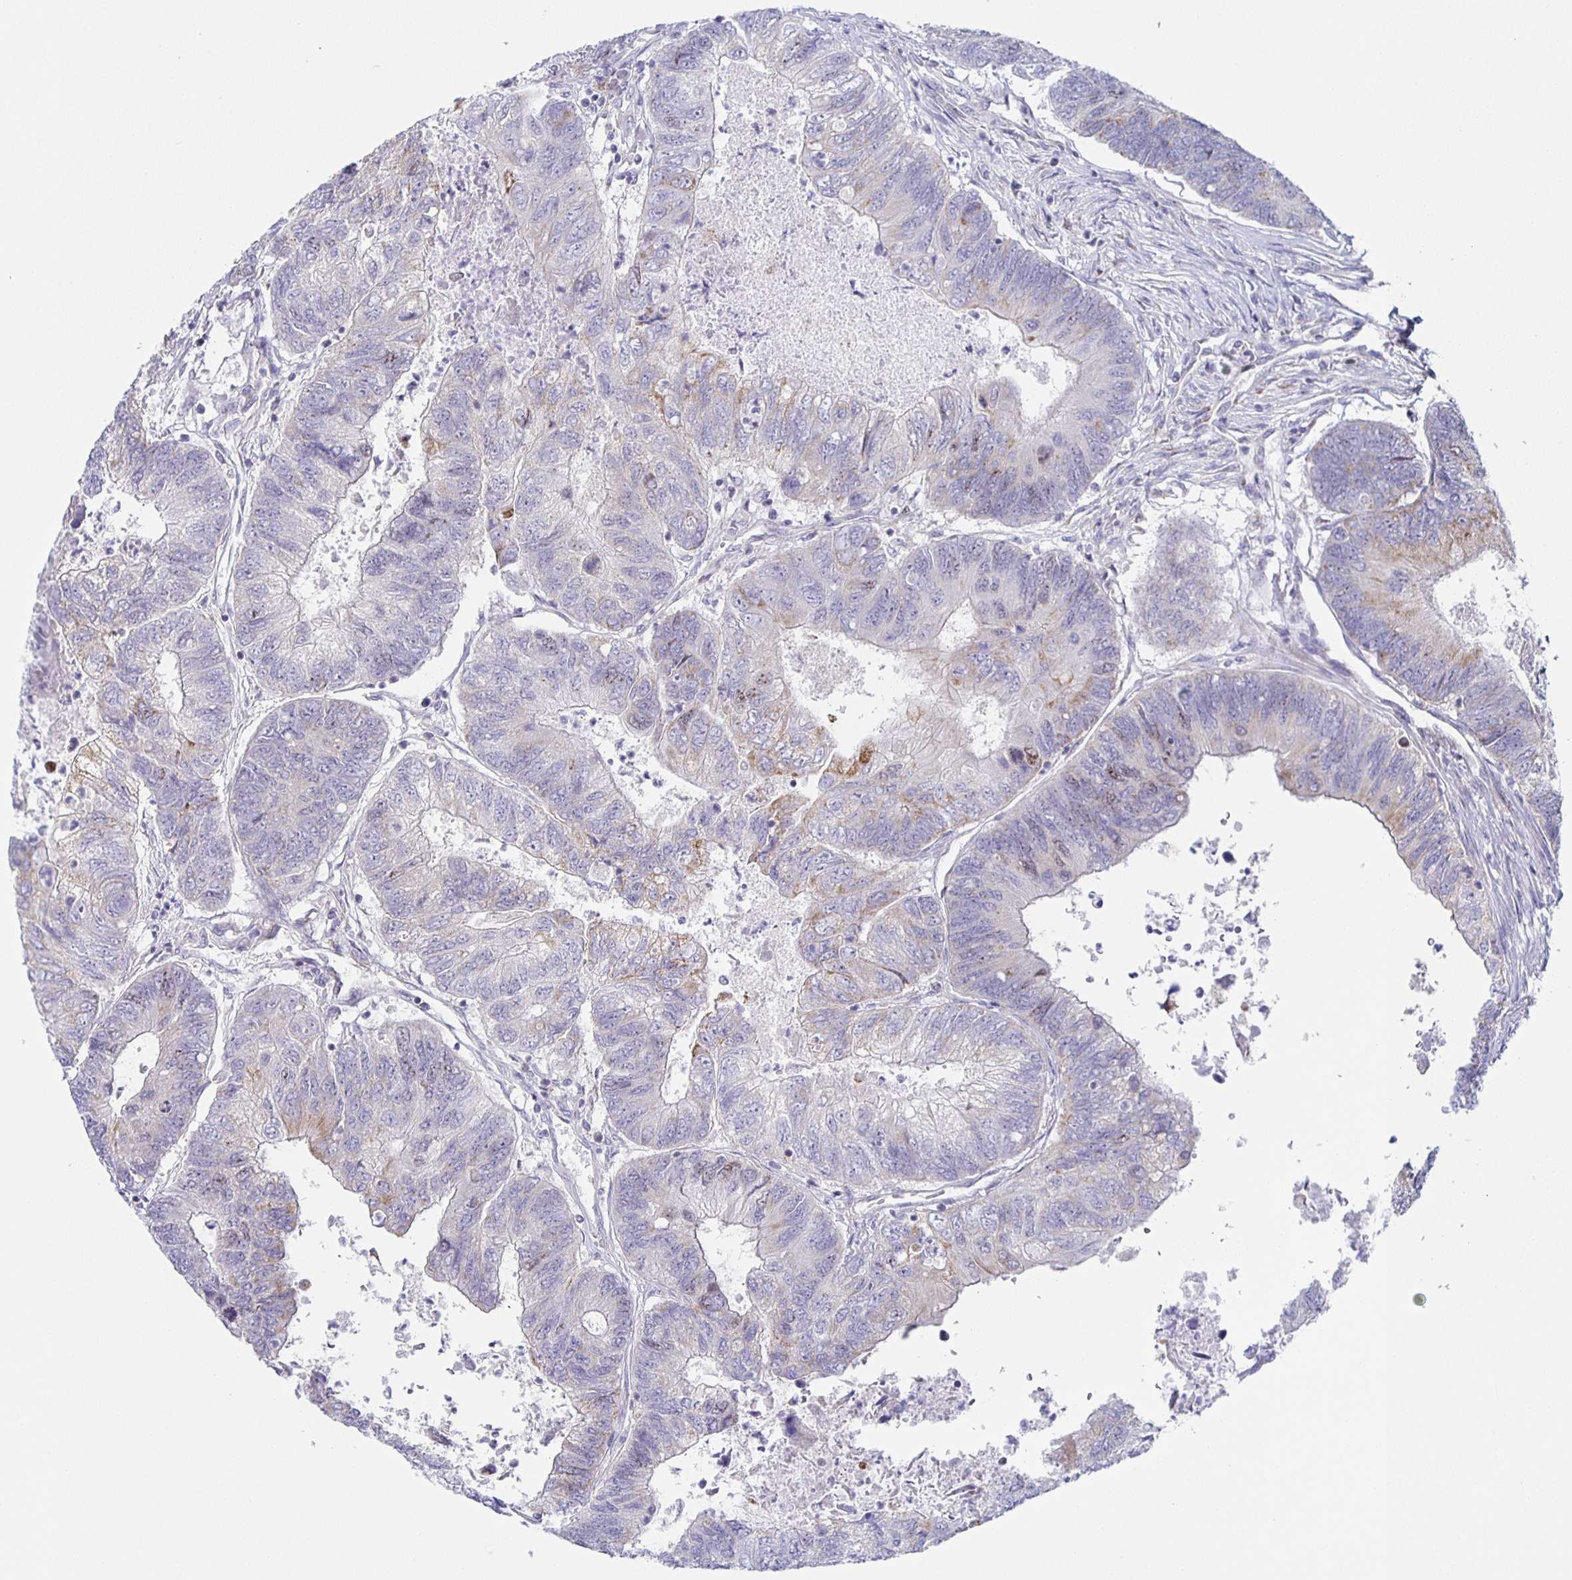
{"staining": {"intensity": "weak", "quantity": "<25%", "location": "cytoplasmic/membranous"}, "tissue": "colorectal cancer", "cell_type": "Tumor cells", "image_type": "cancer", "snomed": [{"axis": "morphology", "description": "Adenocarcinoma, NOS"}, {"axis": "topography", "description": "Colon"}], "caption": "A histopathology image of human colorectal cancer (adenocarcinoma) is negative for staining in tumor cells.", "gene": "CENPH", "patient": {"sex": "female", "age": 67}}